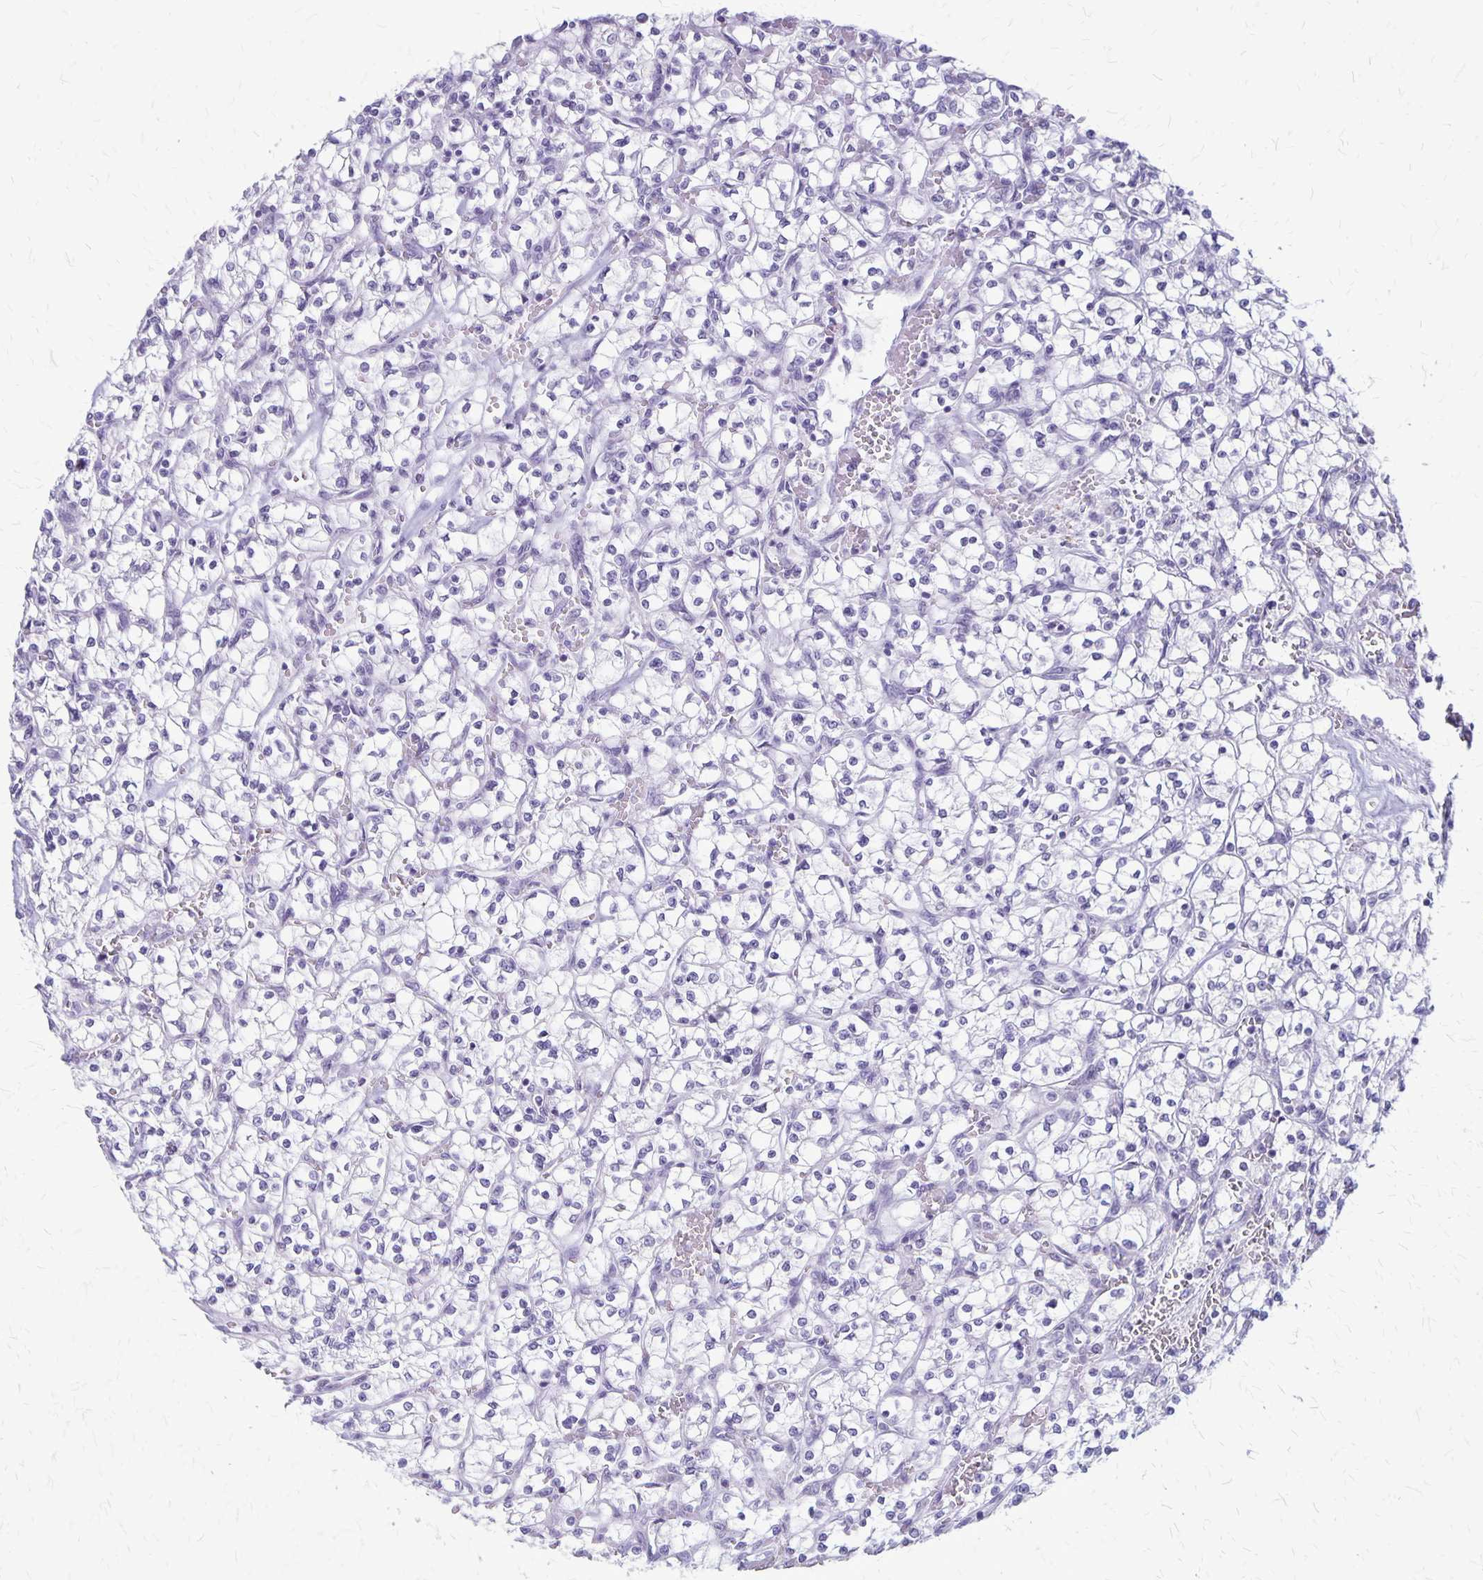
{"staining": {"intensity": "negative", "quantity": "none", "location": "none"}, "tissue": "renal cancer", "cell_type": "Tumor cells", "image_type": "cancer", "snomed": [{"axis": "morphology", "description": "Adenocarcinoma, NOS"}, {"axis": "topography", "description": "Kidney"}], "caption": "IHC histopathology image of neoplastic tissue: human renal cancer stained with DAB demonstrates no significant protein expression in tumor cells.", "gene": "PLXNB3", "patient": {"sex": "female", "age": 64}}